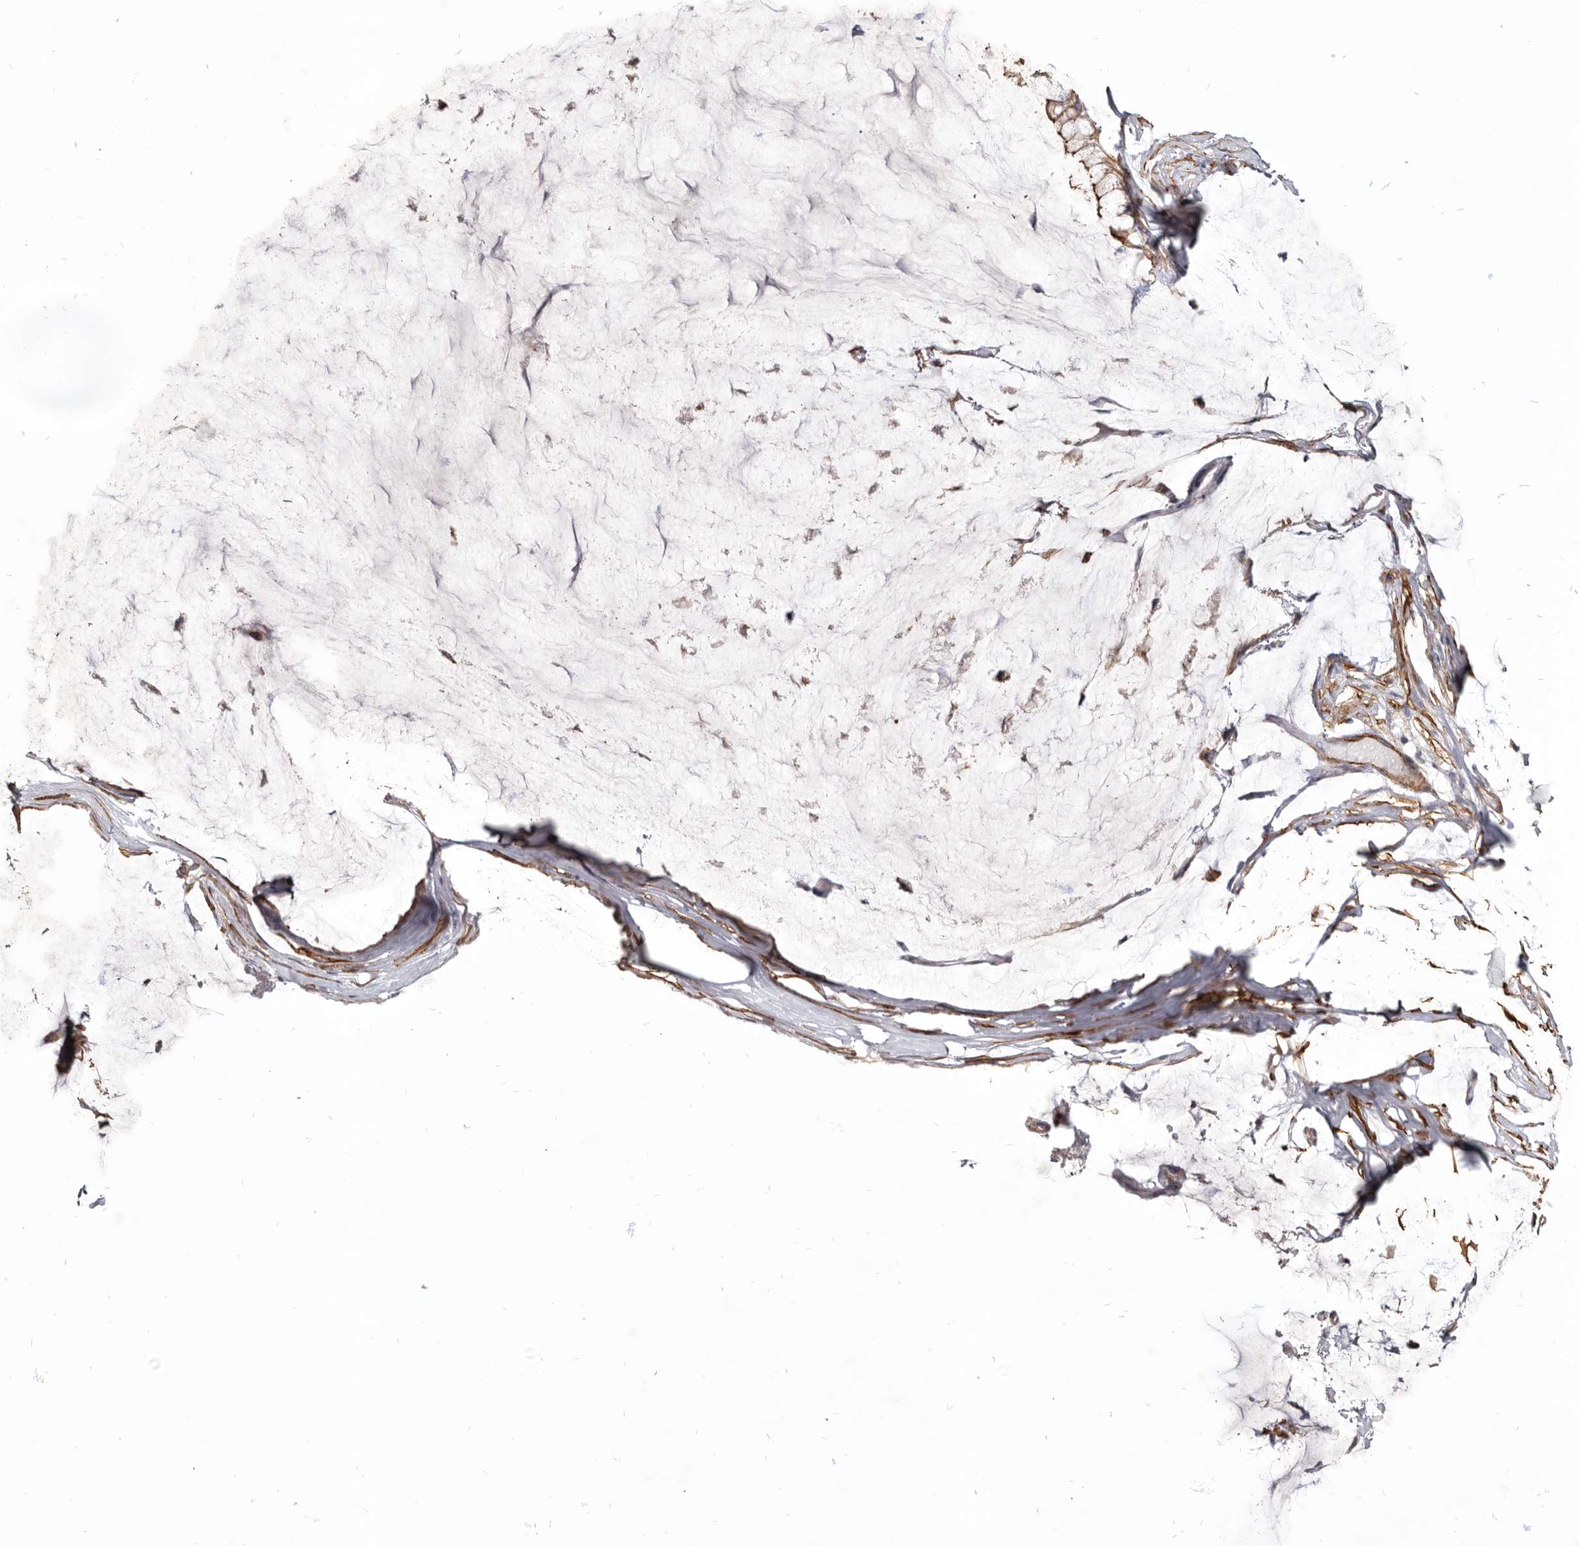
{"staining": {"intensity": "moderate", "quantity": ">75%", "location": "cytoplasmic/membranous"}, "tissue": "ovarian cancer", "cell_type": "Tumor cells", "image_type": "cancer", "snomed": [{"axis": "morphology", "description": "Cystadenocarcinoma, mucinous, NOS"}, {"axis": "topography", "description": "Ovary"}], "caption": "Mucinous cystadenocarcinoma (ovarian) tissue displays moderate cytoplasmic/membranous positivity in about >75% of tumor cells The staining is performed using DAB brown chromogen to label protein expression. The nuclei are counter-stained blue using hematoxylin.", "gene": "CGN", "patient": {"sex": "female", "age": 39}}